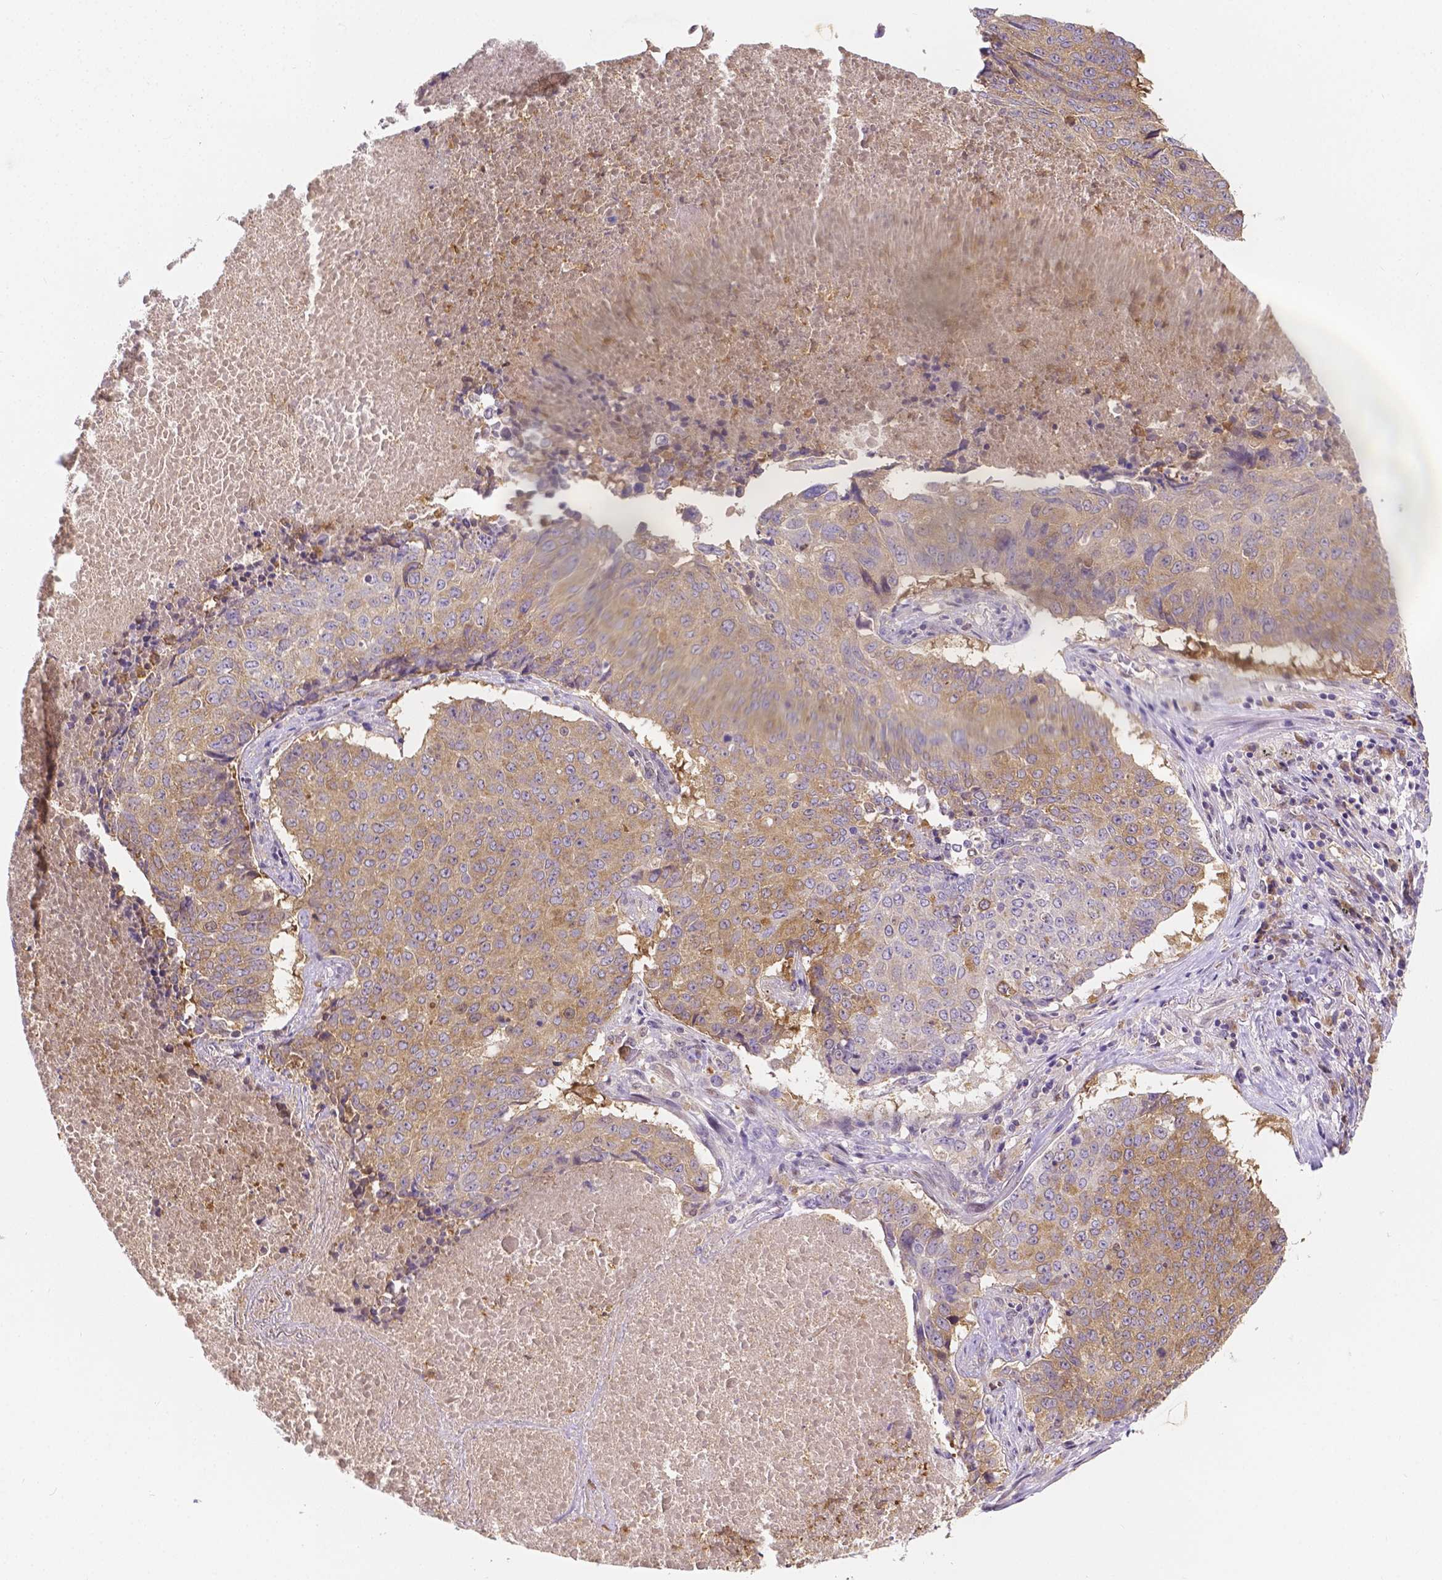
{"staining": {"intensity": "weak", "quantity": ">75%", "location": "cytoplasmic/membranous"}, "tissue": "lung cancer", "cell_type": "Tumor cells", "image_type": "cancer", "snomed": [{"axis": "morphology", "description": "Normal tissue, NOS"}, {"axis": "morphology", "description": "Squamous cell carcinoma, NOS"}, {"axis": "topography", "description": "Bronchus"}, {"axis": "topography", "description": "Lung"}], "caption": "IHC image of neoplastic tissue: human lung cancer stained using immunohistochemistry demonstrates low levels of weak protein expression localized specifically in the cytoplasmic/membranous of tumor cells, appearing as a cytoplasmic/membranous brown color.", "gene": "ZNRD2", "patient": {"sex": "male", "age": 64}}